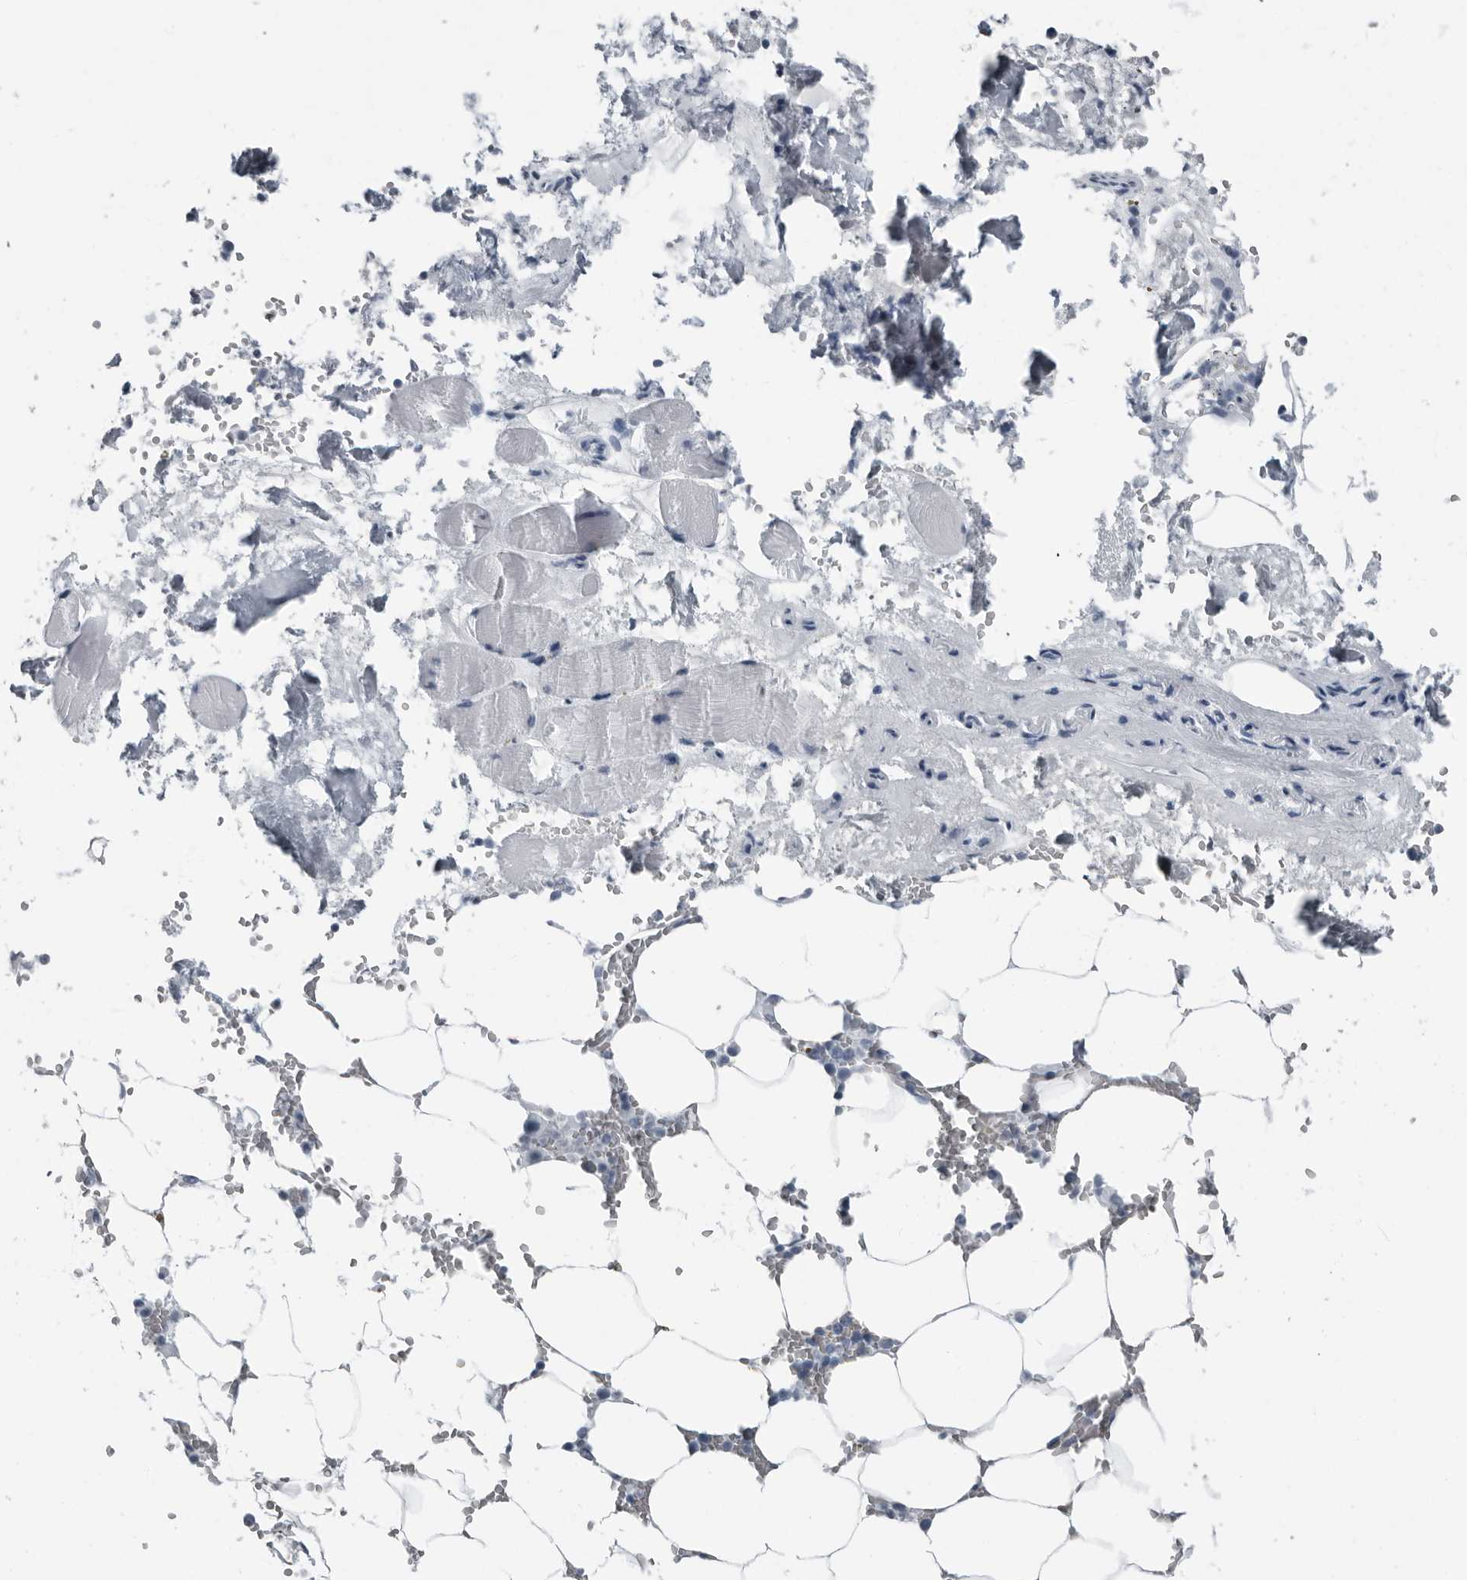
{"staining": {"intensity": "negative", "quantity": "none", "location": "none"}, "tissue": "bone marrow", "cell_type": "Hematopoietic cells", "image_type": "normal", "snomed": [{"axis": "morphology", "description": "Normal tissue, NOS"}, {"axis": "topography", "description": "Bone marrow"}], "caption": "IHC image of benign human bone marrow stained for a protein (brown), which shows no expression in hematopoietic cells.", "gene": "PRSS1", "patient": {"sex": "male", "age": 70}}